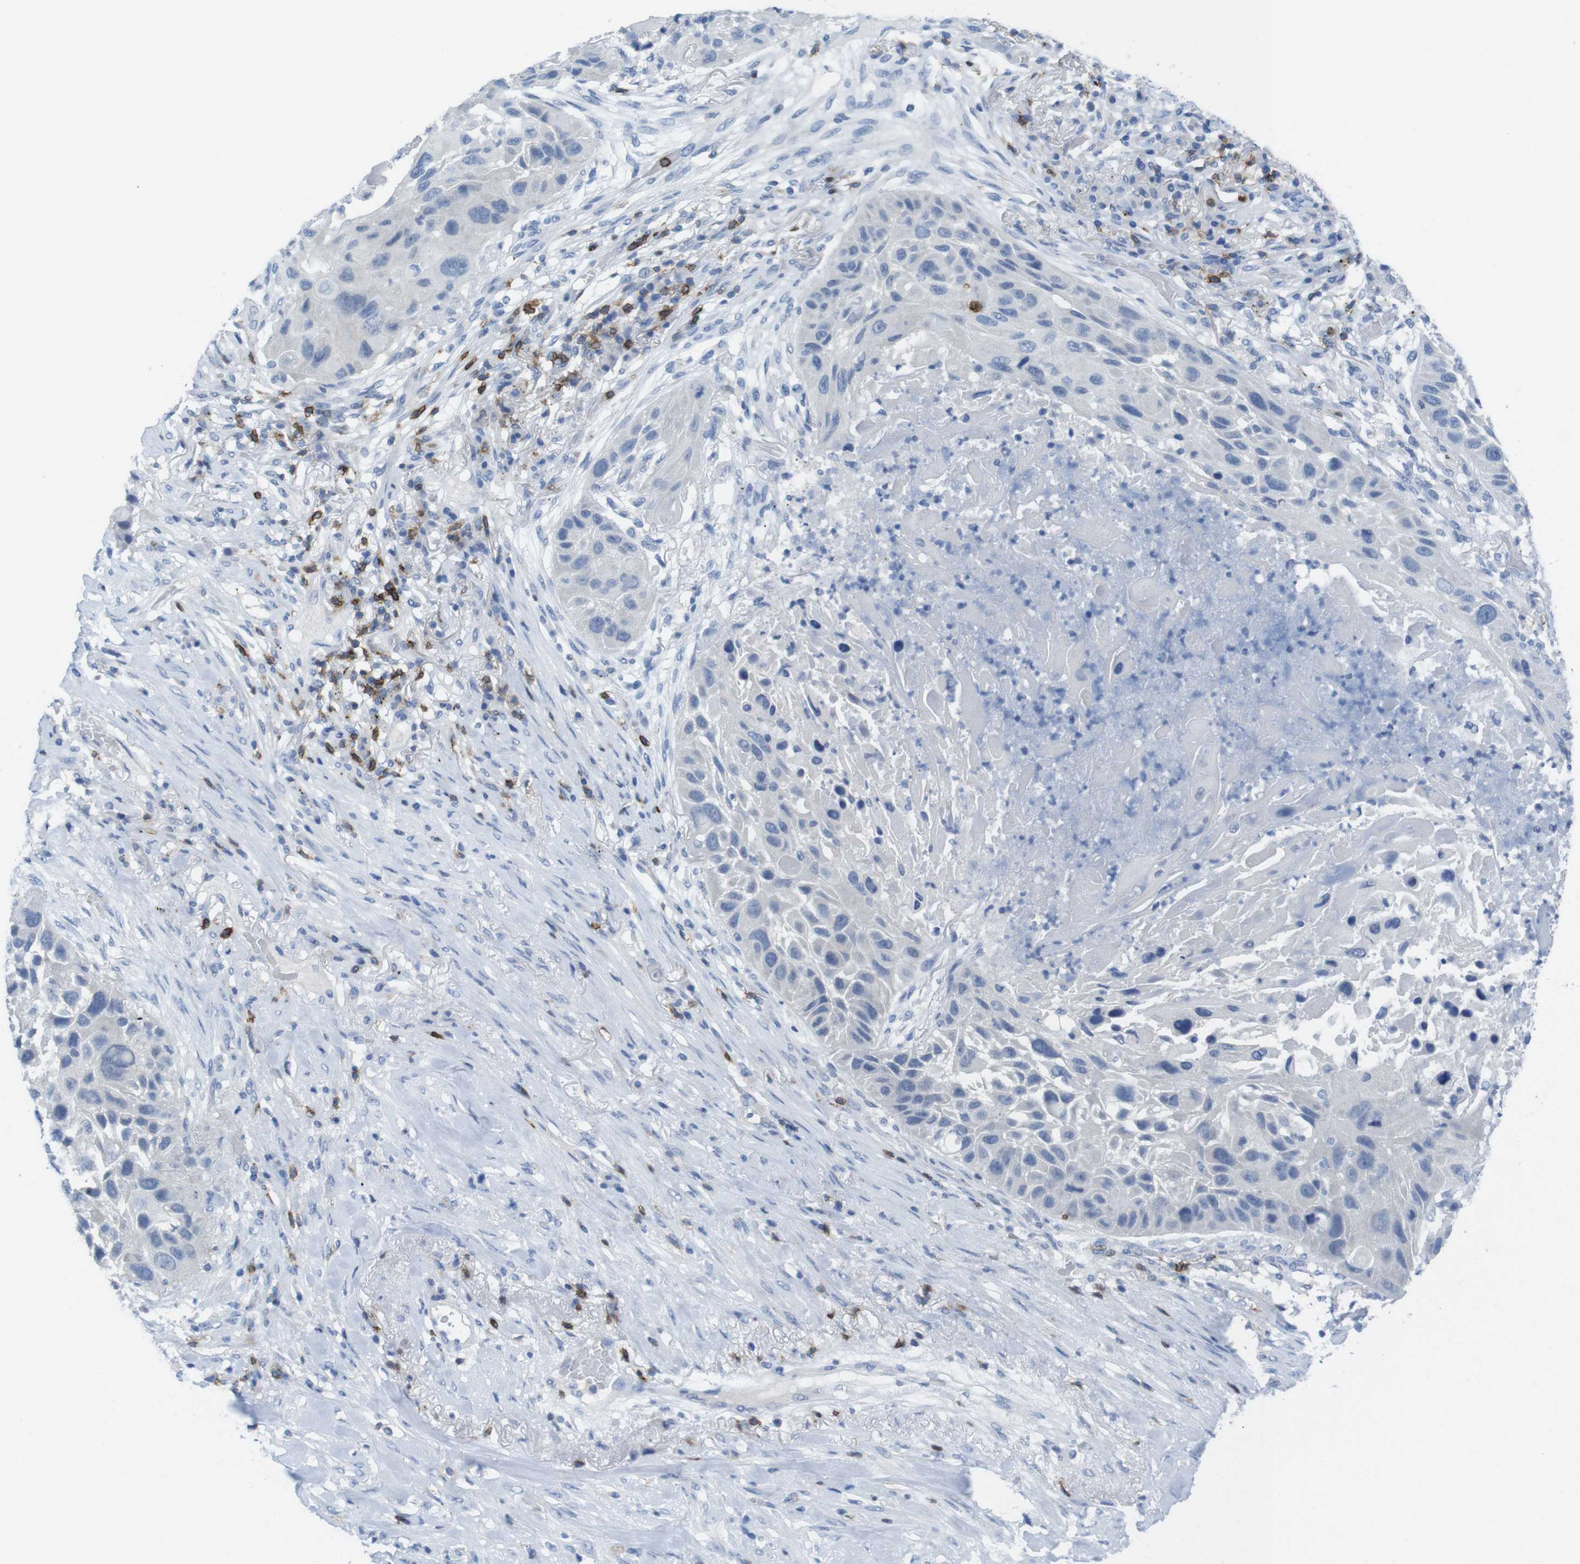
{"staining": {"intensity": "negative", "quantity": "none", "location": "none"}, "tissue": "lung cancer", "cell_type": "Tumor cells", "image_type": "cancer", "snomed": [{"axis": "morphology", "description": "Squamous cell carcinoma, NOS"}, {"axis": "topography", "description": "Lung"}], "caption": "This is a micrograph of immunohistochemistry staining of lung squamous cell carcinoma, which shows no staining in tumor cells.", "gene": "CD5", "patient": {"sex": "male", "age": 57}}